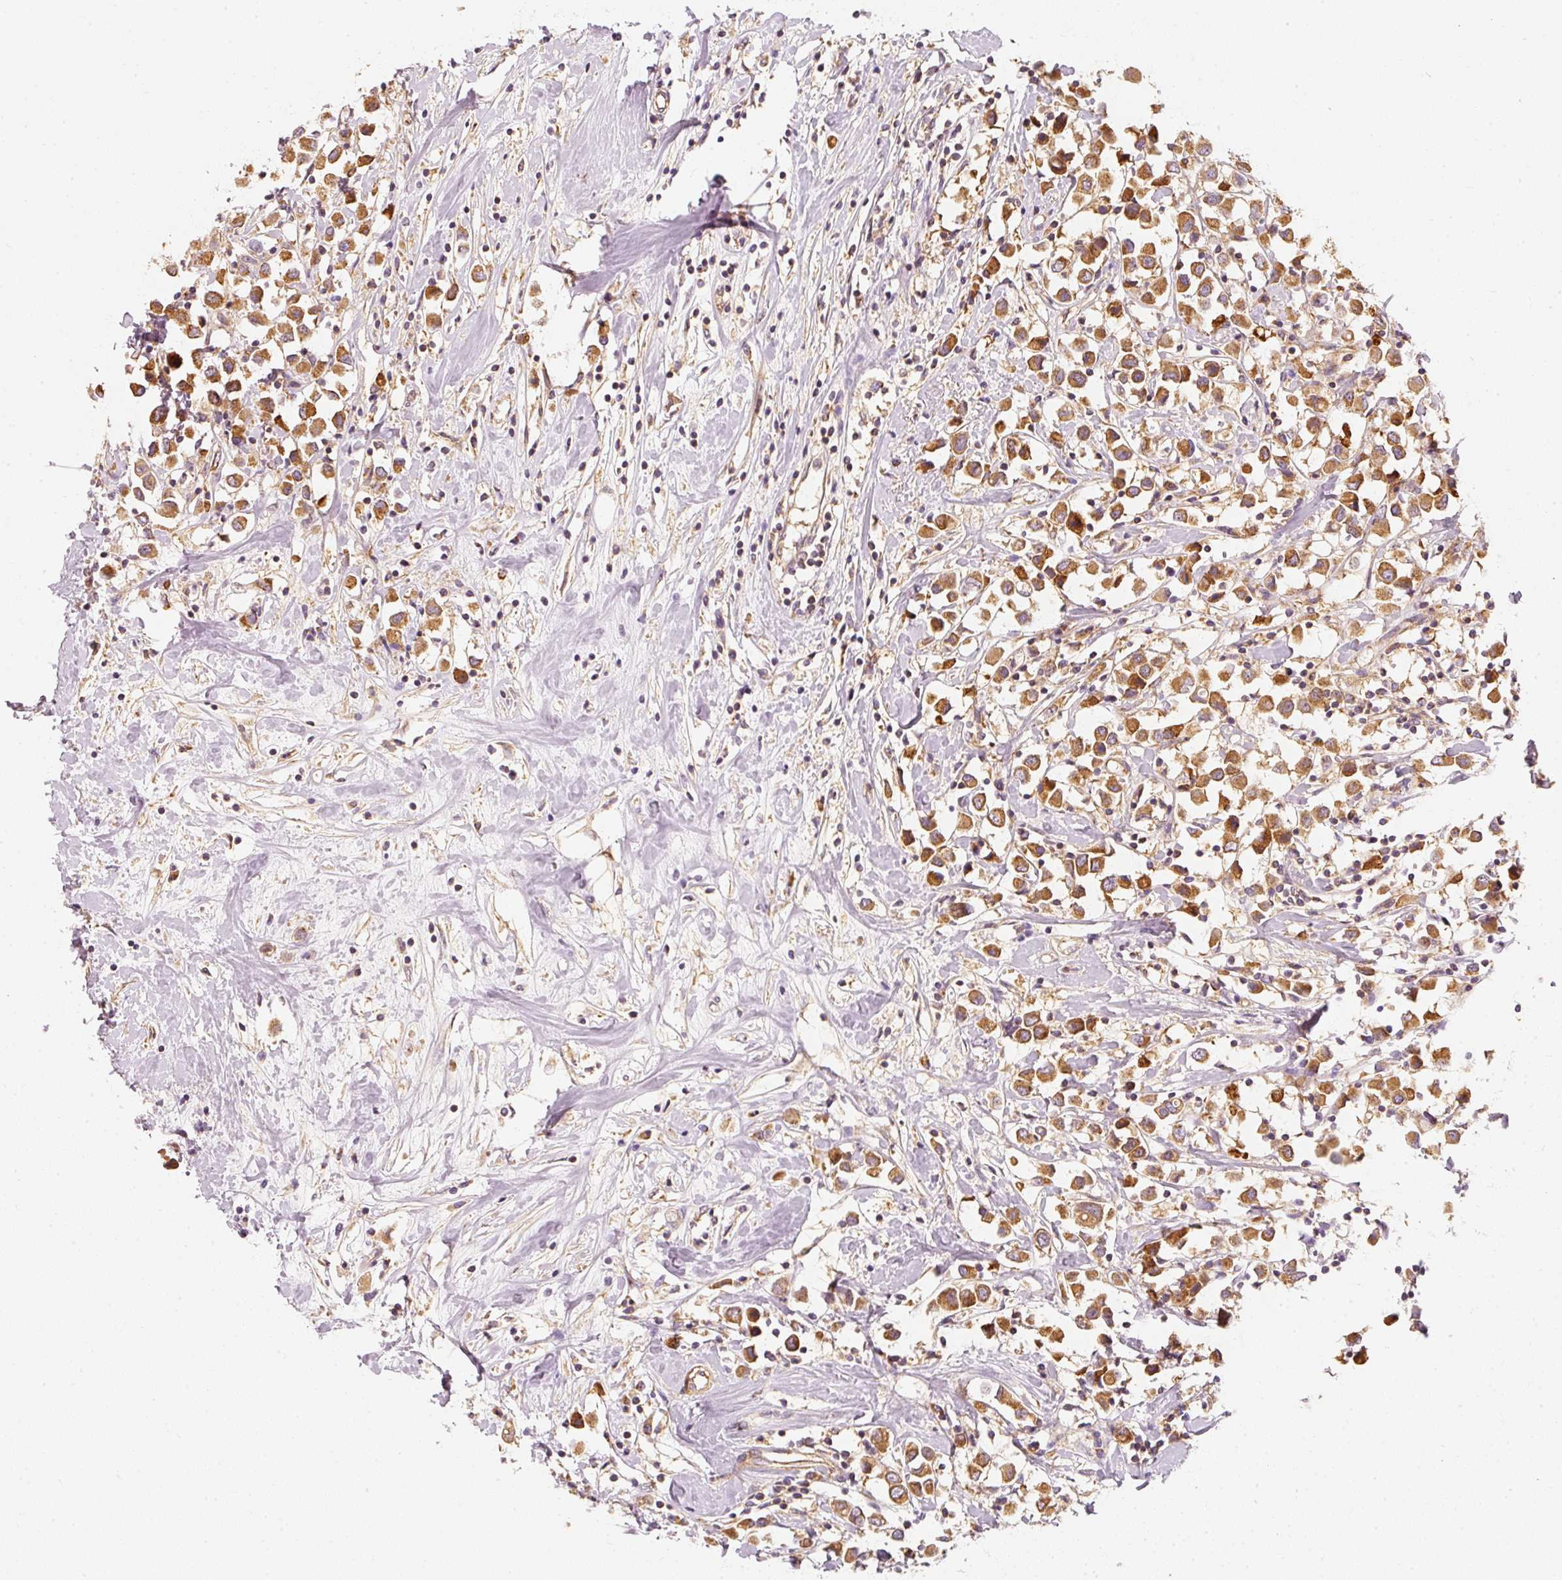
{"staining": {"intensity": "moderate", "quantity": ">75%", "location": "cytoplasmic/membranous"}, "tissue": "breast cancer", "cell_type": "Tumor cells", "image_type": "cancer", "snomed": [{"axis": "morphology", "description": "Duct carcinoma"}, {"axis": "topography", "description": "Breast"}], "caption": "About >75% of tumor cells in breast cancer (intraductal carcinoma) show moderate cytoplasmic/membranous protein staining as visualized by brown immunohistochemical staining.", "gene": "TOMM40", "patient": {"sex": "female", "age": 61}}